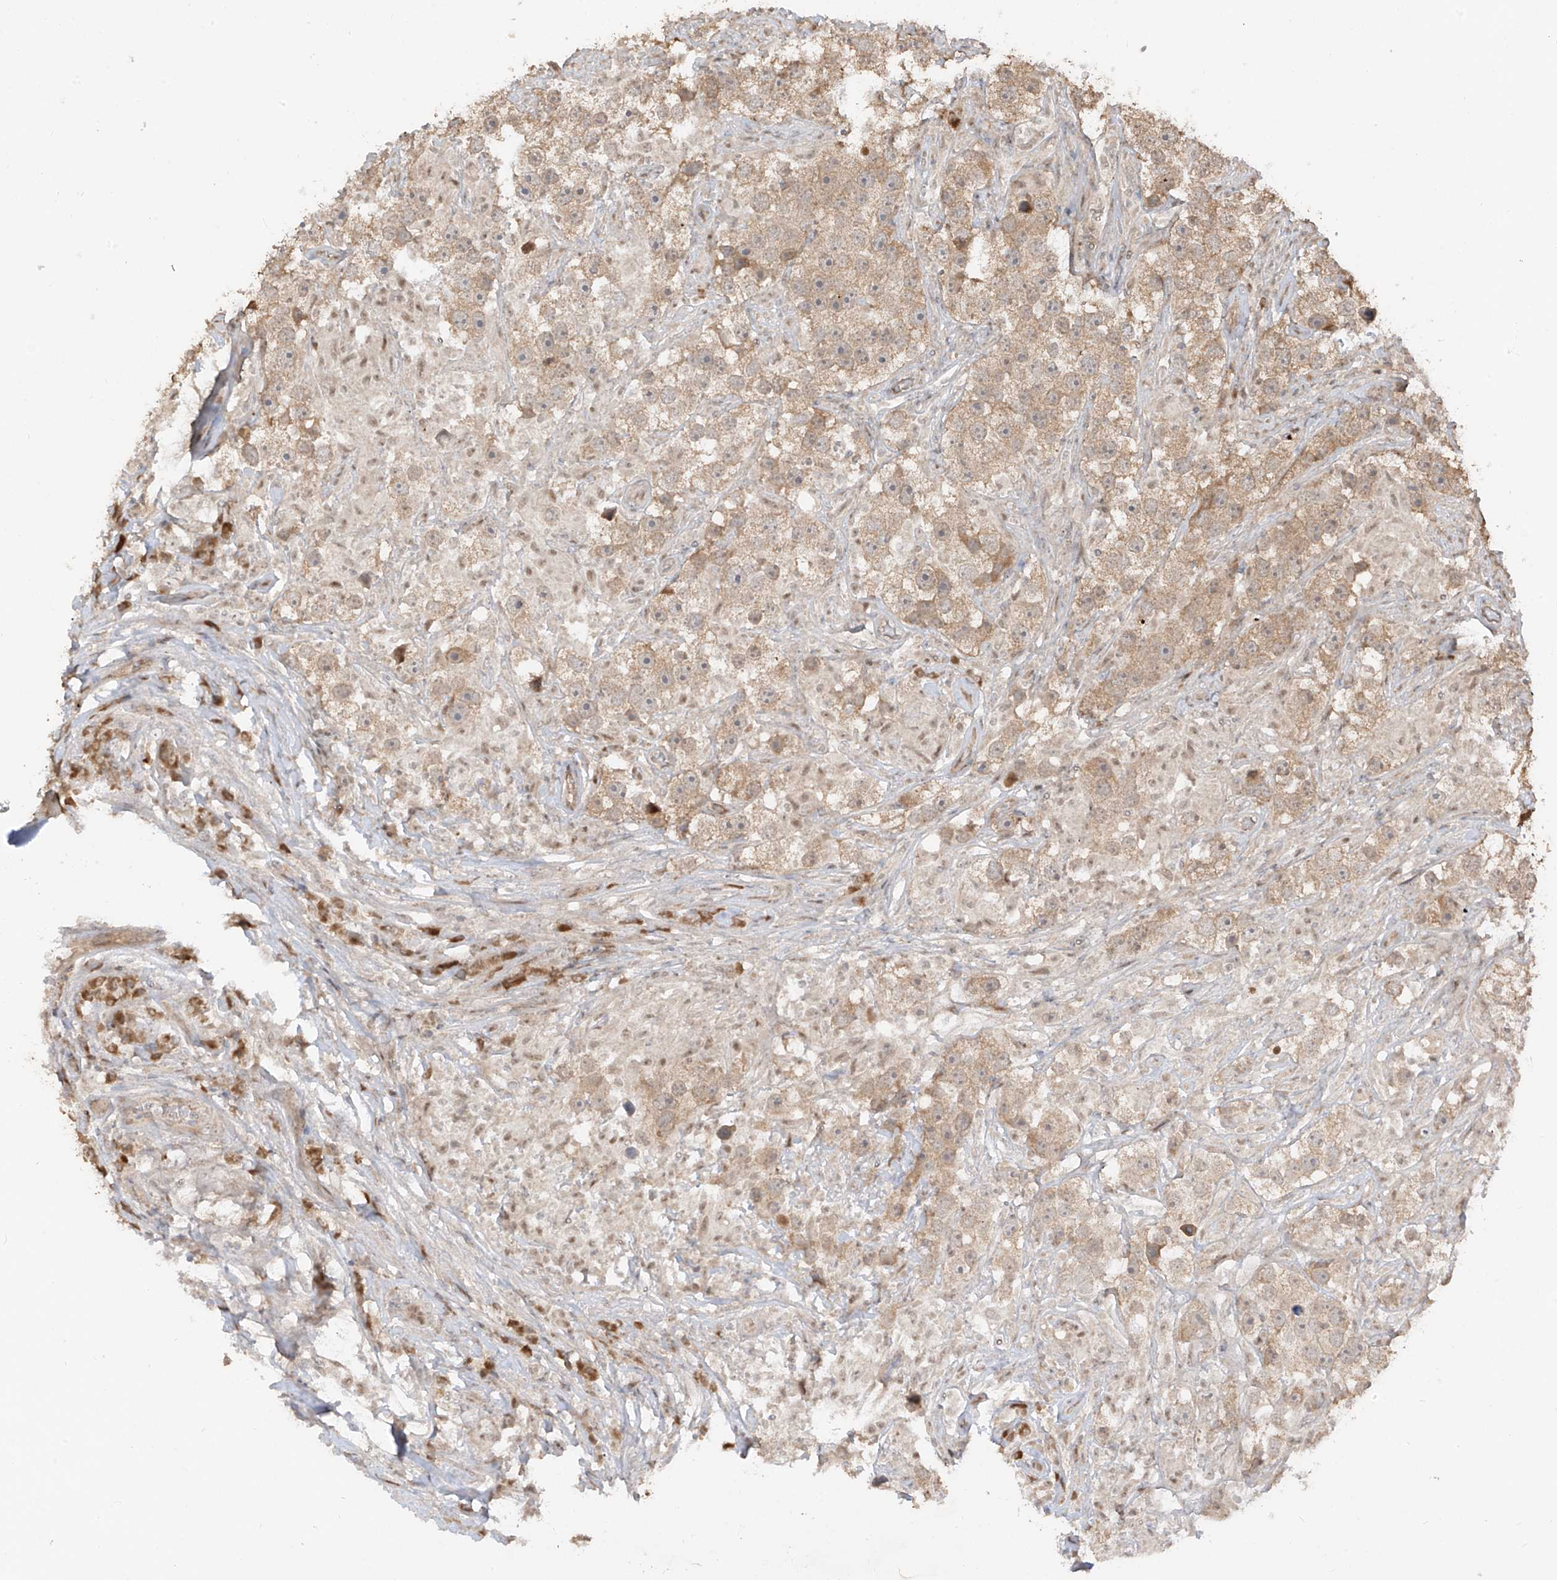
{"staining": {"intensity": "weak", "quantity": ">75%", "location": "cytoplasmic/membranous"}, "tissue": "testis cancer", "cell_type": "Tumor cells", "image_type": "cancer", "snomed": [{"axis": "morphology", "description": "Seminoma, NOS"}, {"axis": "topography", "description": "Testis"}], "caption": "Protein staining shows weak cytoplasmic/membranous expression in approximately >75% of tumor cells in testis cancer. (DAB = brown stain, brightfield microscopy at high magnification).", "gene": "COLGALT2", "patient": {"sex": "male", "age": 49}}